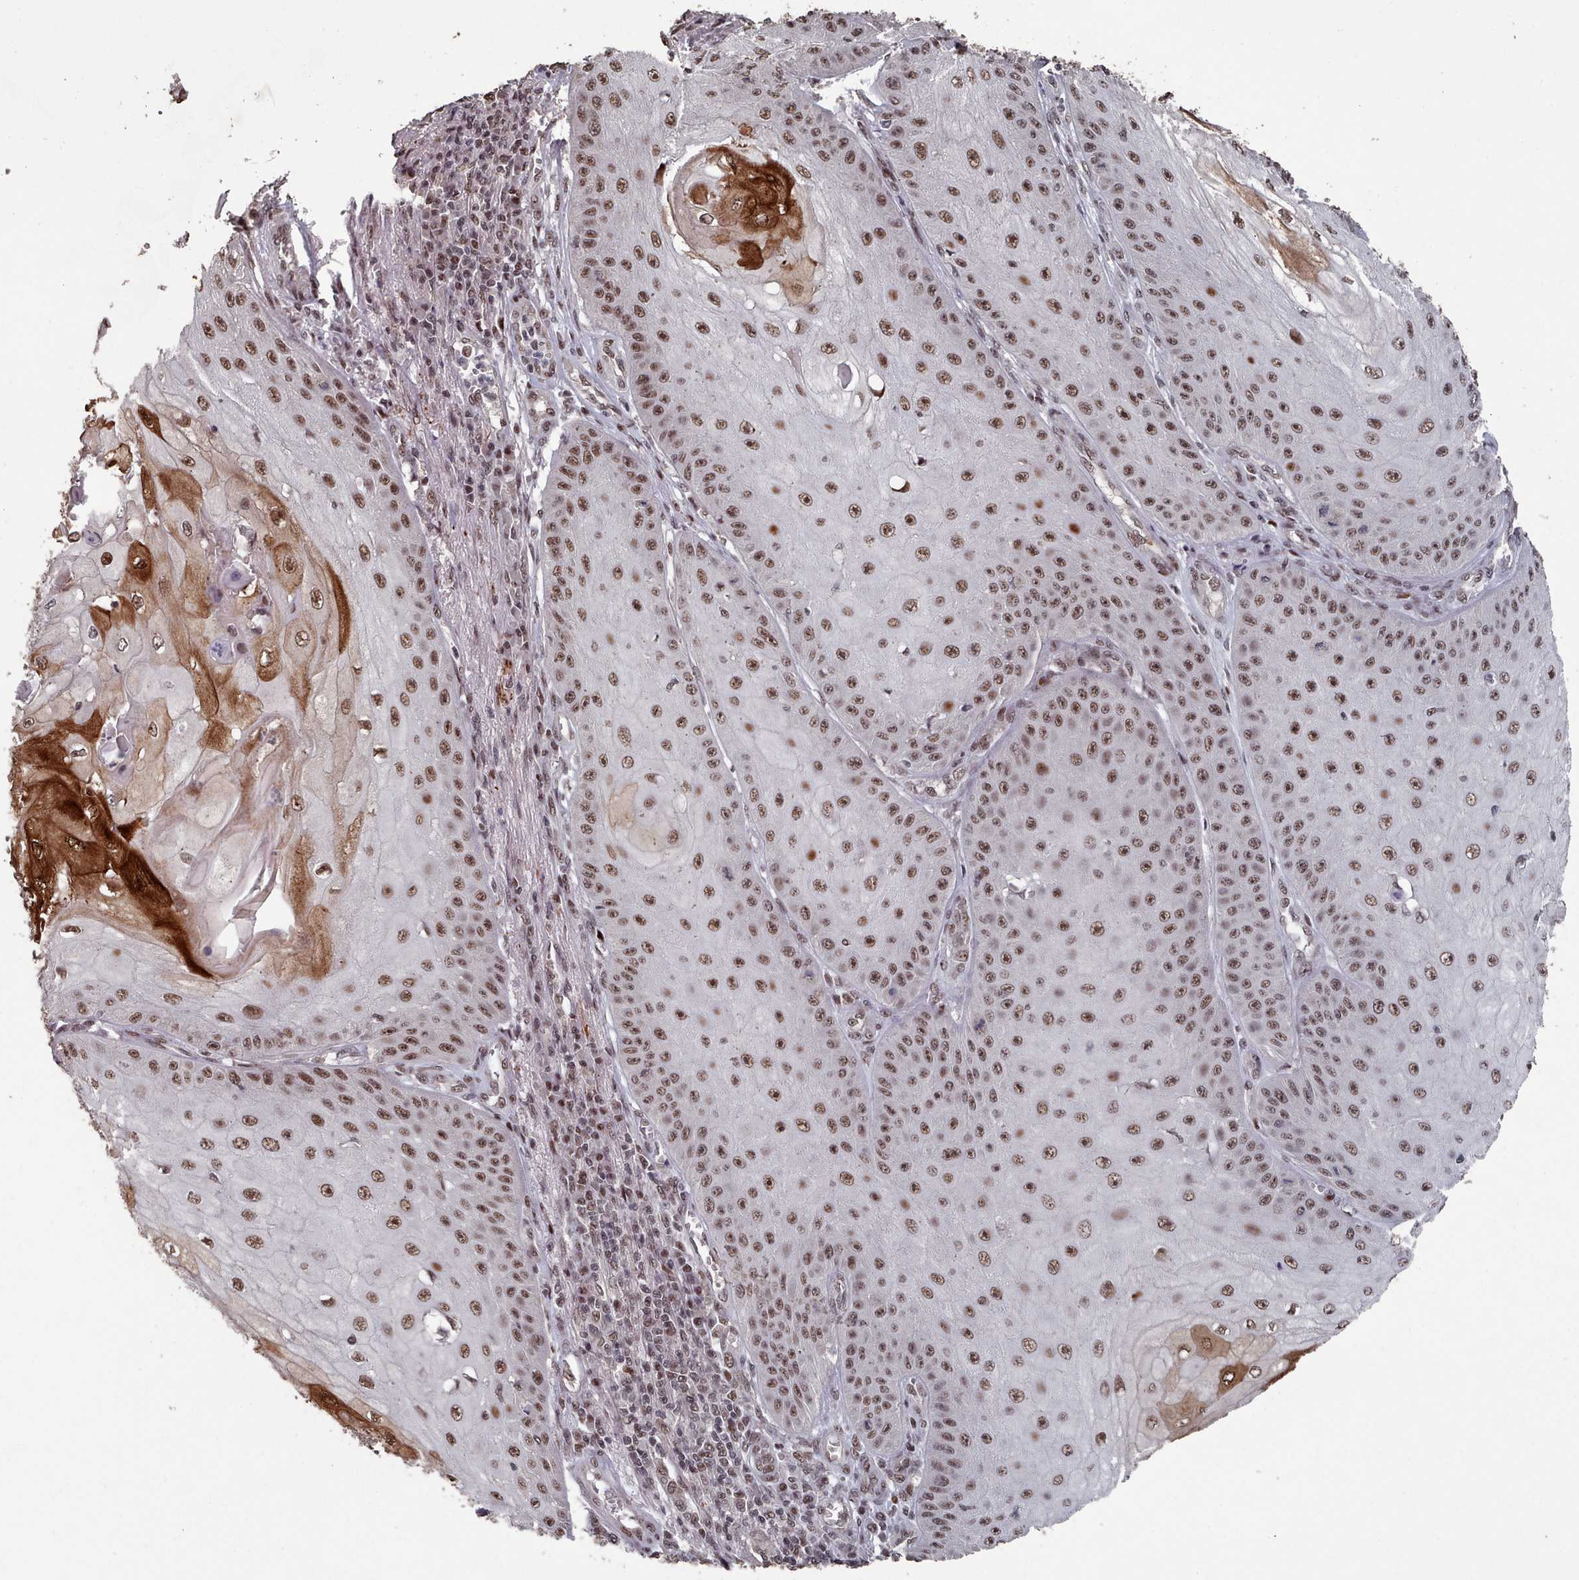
{"staining": {"intensity": "strong", "quantity": ">75%", "location": "cytoplasmic/membranous,nuclear"}, "tissue": "skin cancer", "cell_type": "Tumor cells", "image_type": "cancer", "snomed": [{"axis": "morphology", "description": "Squamous cell carcinoma, NOS"}, {"axis": "topography", "description": "Skin"}], "caption": "Immunohistochemical staining of squamous cell carcinoma (skin) reveals high levels of strong cytoplasmic/membranous and nuclear expression in approximately >75% of tumor cells.", "gene": "PNRC2", "patient": {"sex": "male", "age": 70}}